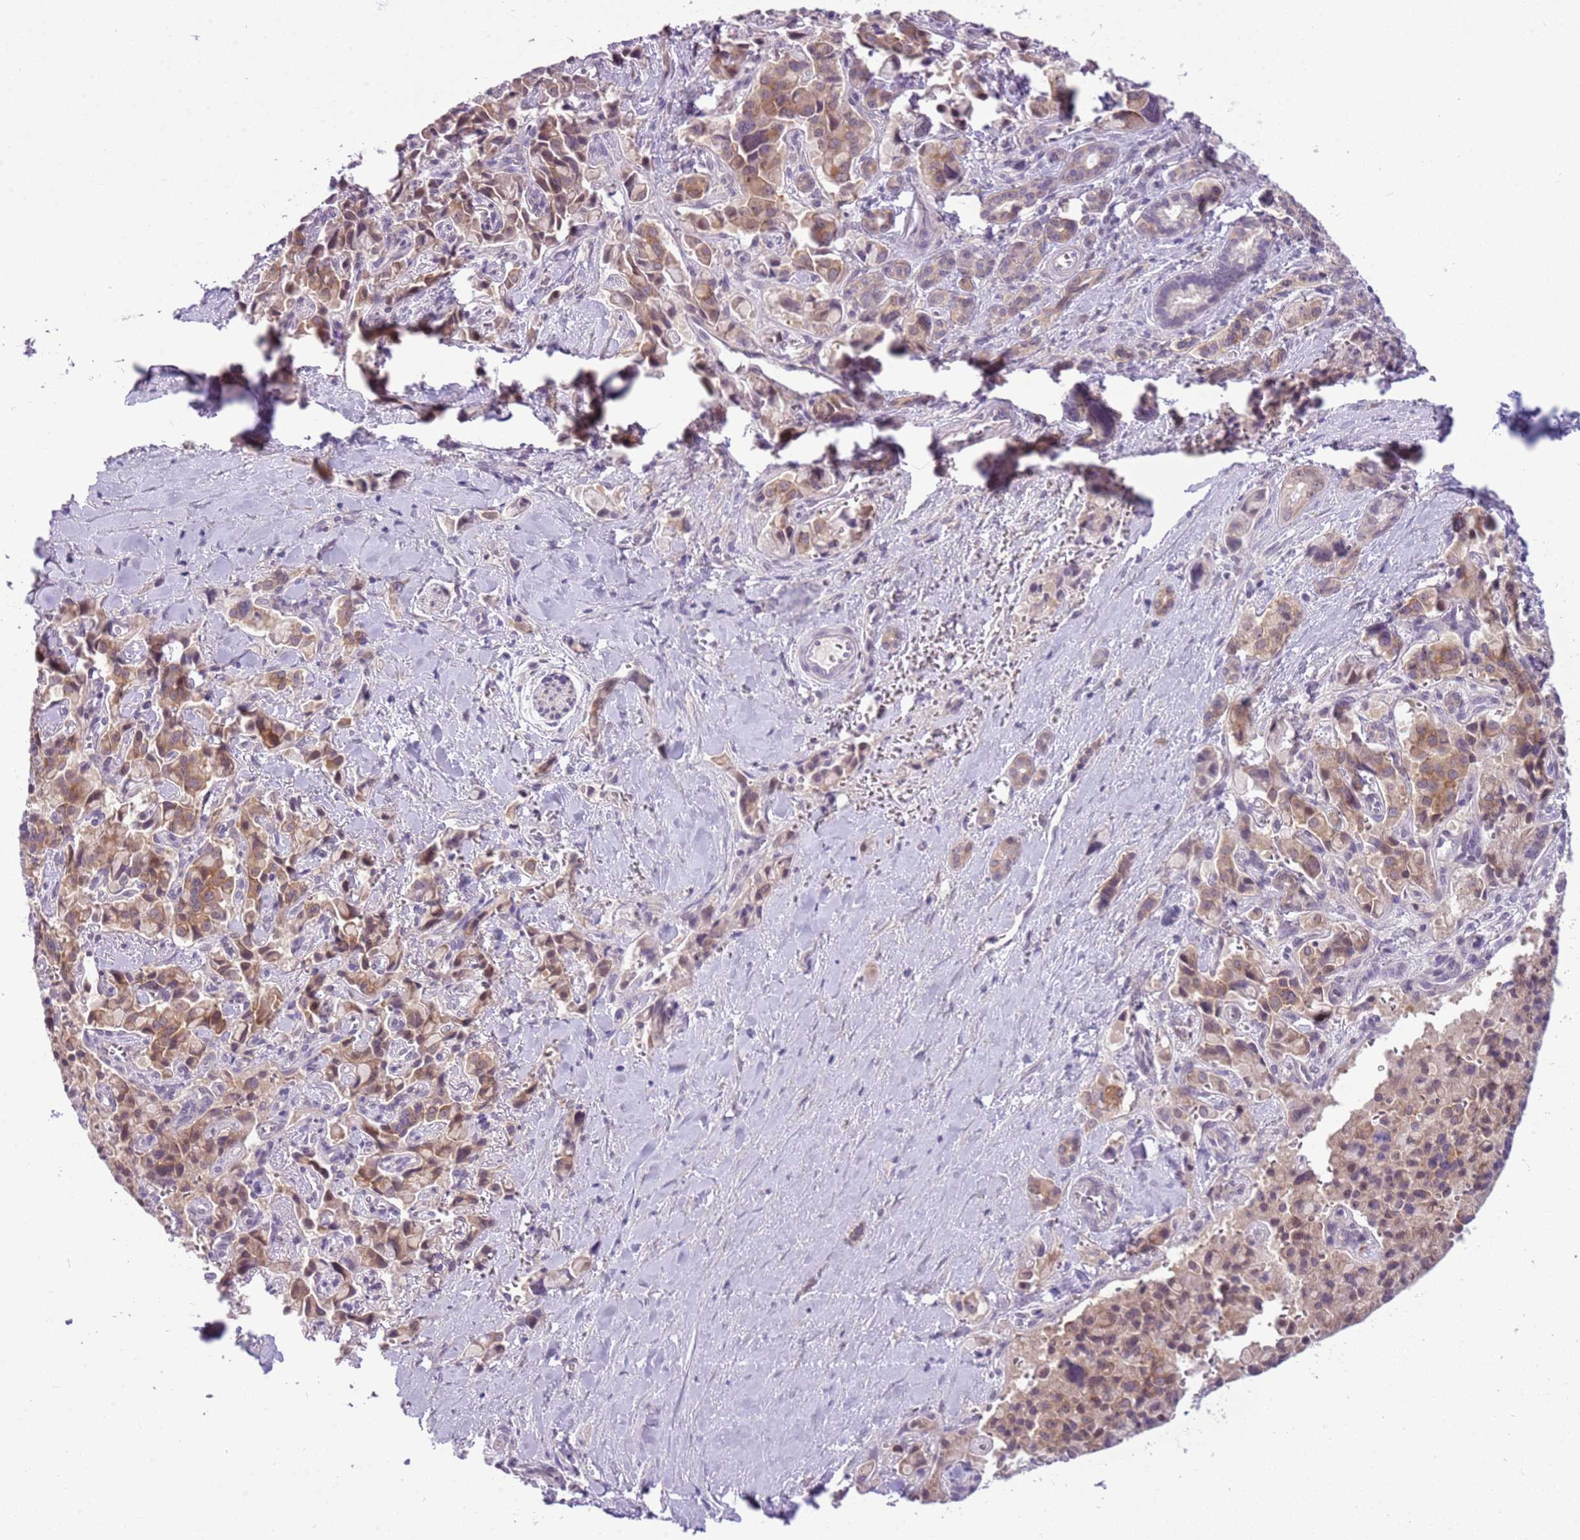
{"staining": {"intensity": "moderate", "quantity": ">75%", "location": "cytoplasmic/membranous"}, "tissue": "pancreatic cancer", "cell_type": "Tumor cells", "image_type": "cancer", "snomed": [{"axis": "morphology", "description": "Adenocarcinoma, NOS"}, {"axis": "topography", "description": "Pancreas"}], "caption": "Protein positivity by IHC displays moderate cytoplasmic/membranous positivity in about >75% of tumor cells in pancreatic cancer (adenocarcinoma).", "gene": "FAM120C", "patient": {"sex": "male", "age": 65}}